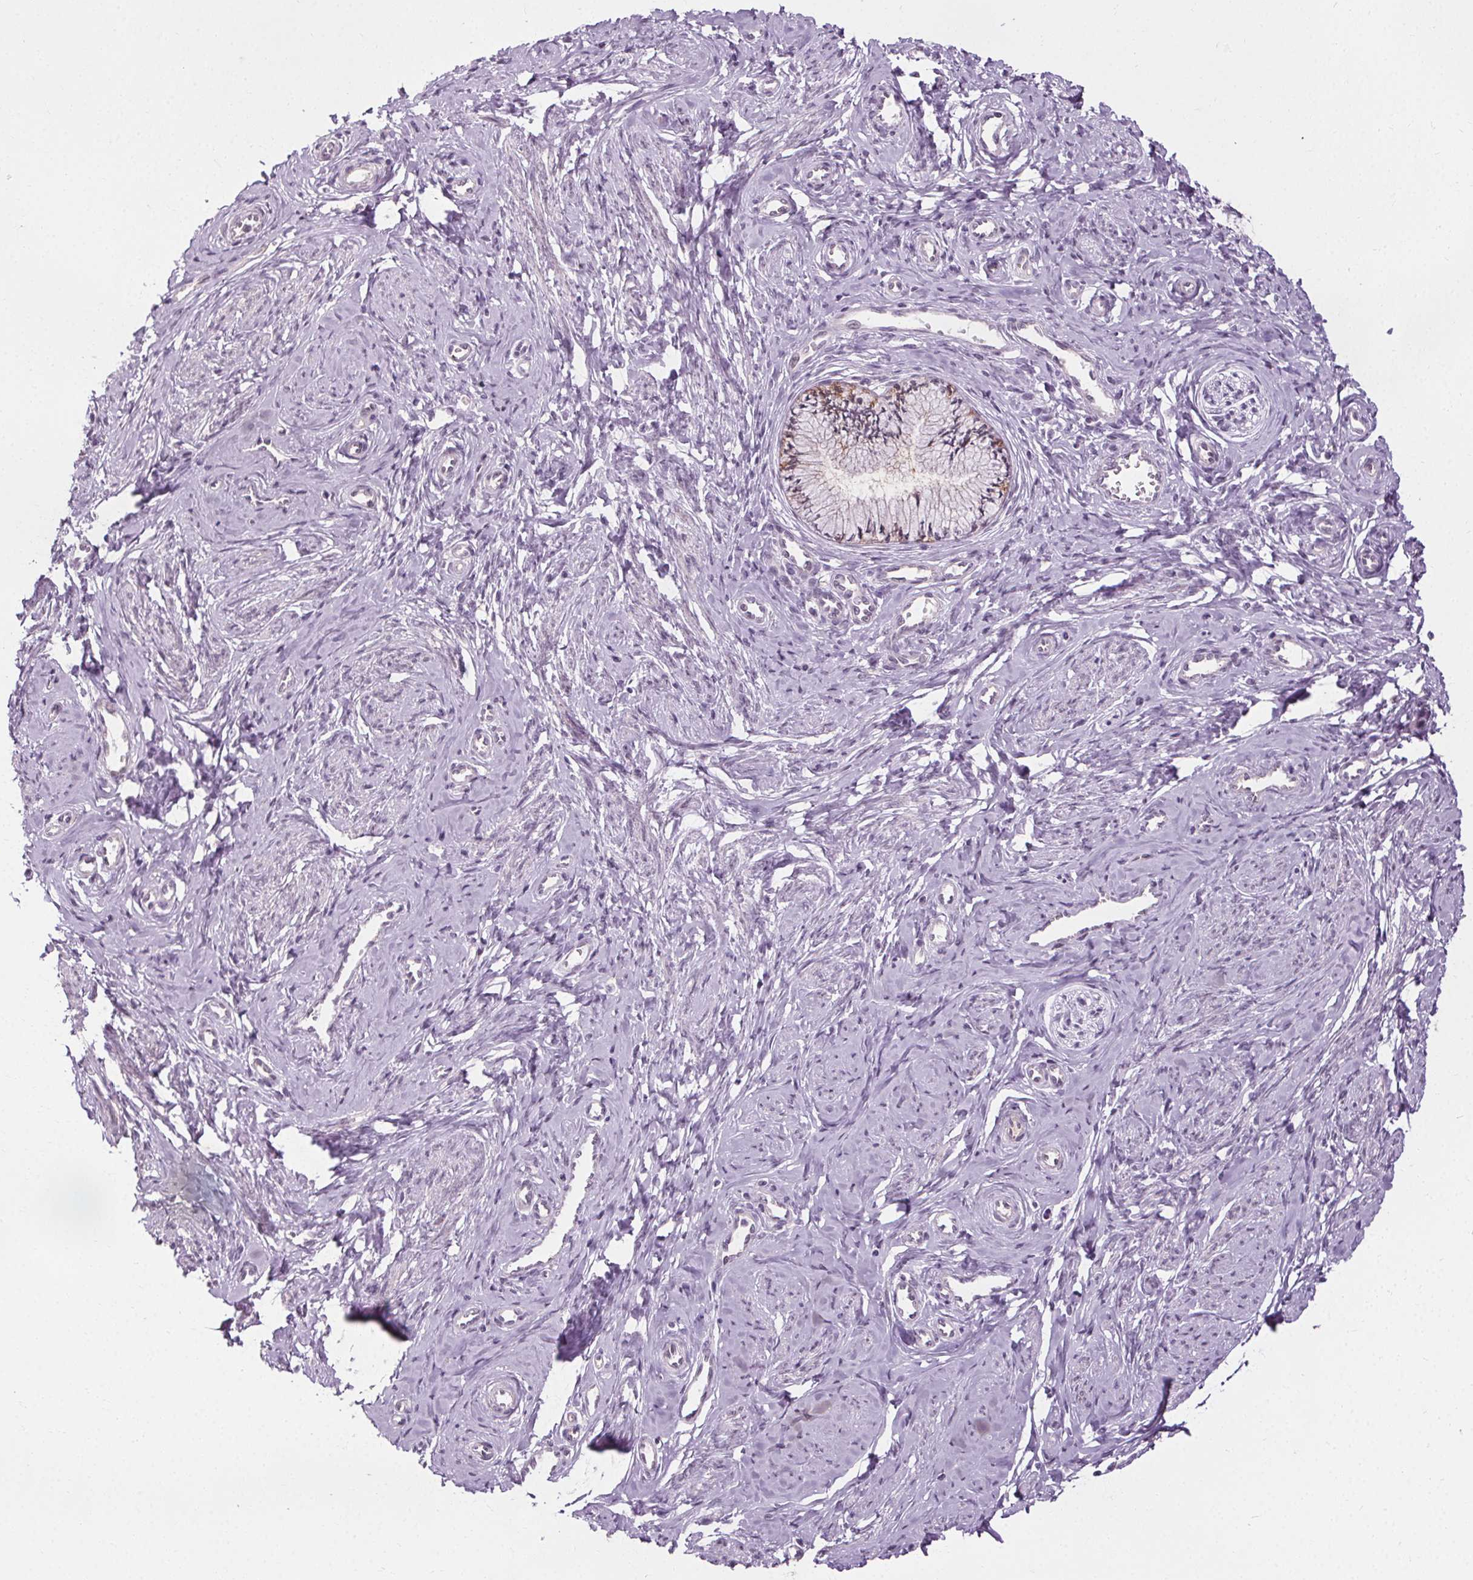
{"staining": {"intensity": "weak", "quantity": "<25%", "location": "cytoplasmic/membranous"}, "tissue": "cervix", "cell_type": "Glandular cells", "image_type": "normal", "snomed": [{"axis": "morphology", "description": "Normal tissue, NOS"}, {"axis": "topography", "description": "Cervix"}], "caption": "Glandular cells are negative for brown protein staining in benign cervix.", "gene": "CEBPA", "patient": {"sex": "female", "age": 24}}